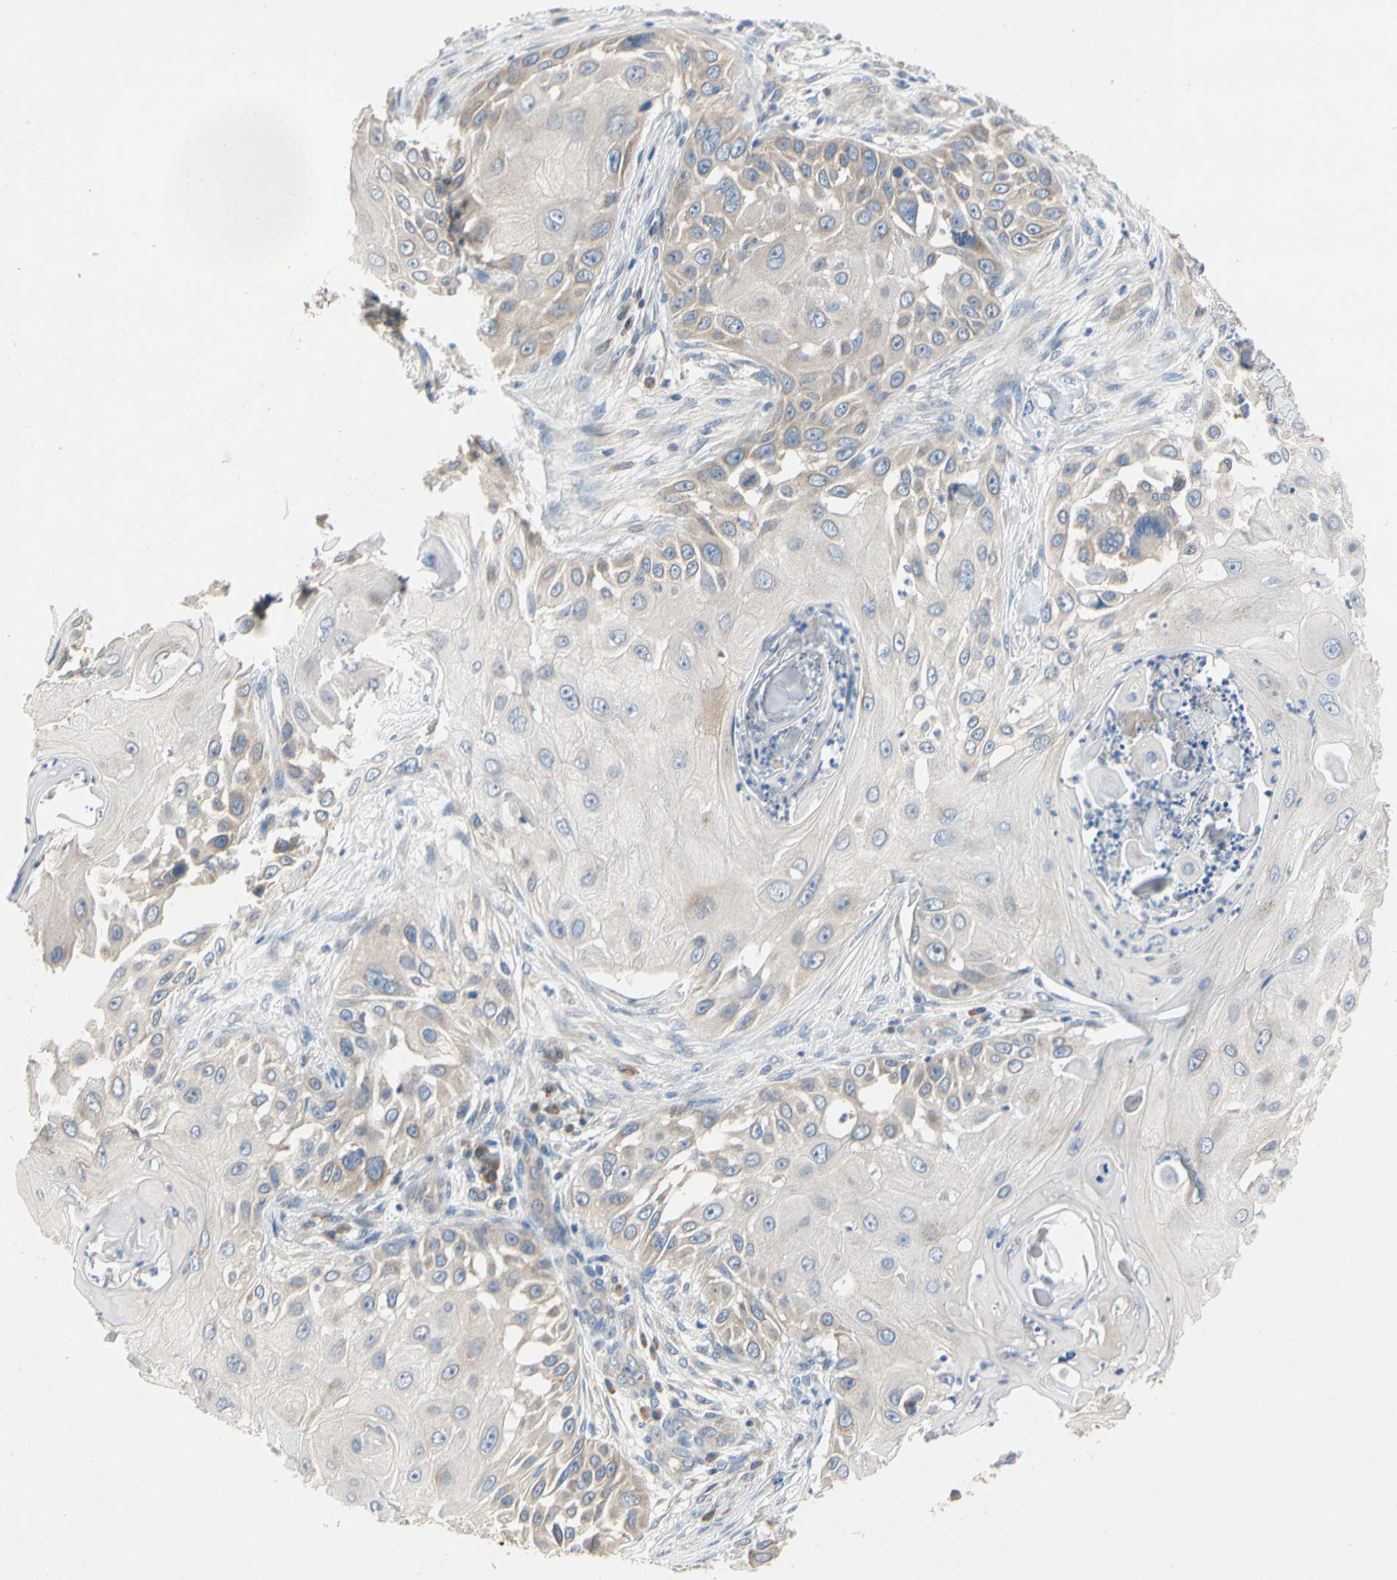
{"staining": {"intensity": "moderate", "quantity": "<25%", "location": "cytoplasmic/membranous"}, "tissue": "skin cancer", "cell_type": "Tumor cells", "image_type": "cancer", "snomed": [{"axis": "morphology", "description": "Squamous cell carcinoma, NOS"}, {"axis": "topography", "description": "Skin"}], "caption": "Skin cancer stained with immunohistochemistry (IHC) displays moderate cytoplasmic/membranous expression in about <25% of tumor cells.", "gene": "KLHDC8B", "patient": {"sex": "female", "age": 44}}